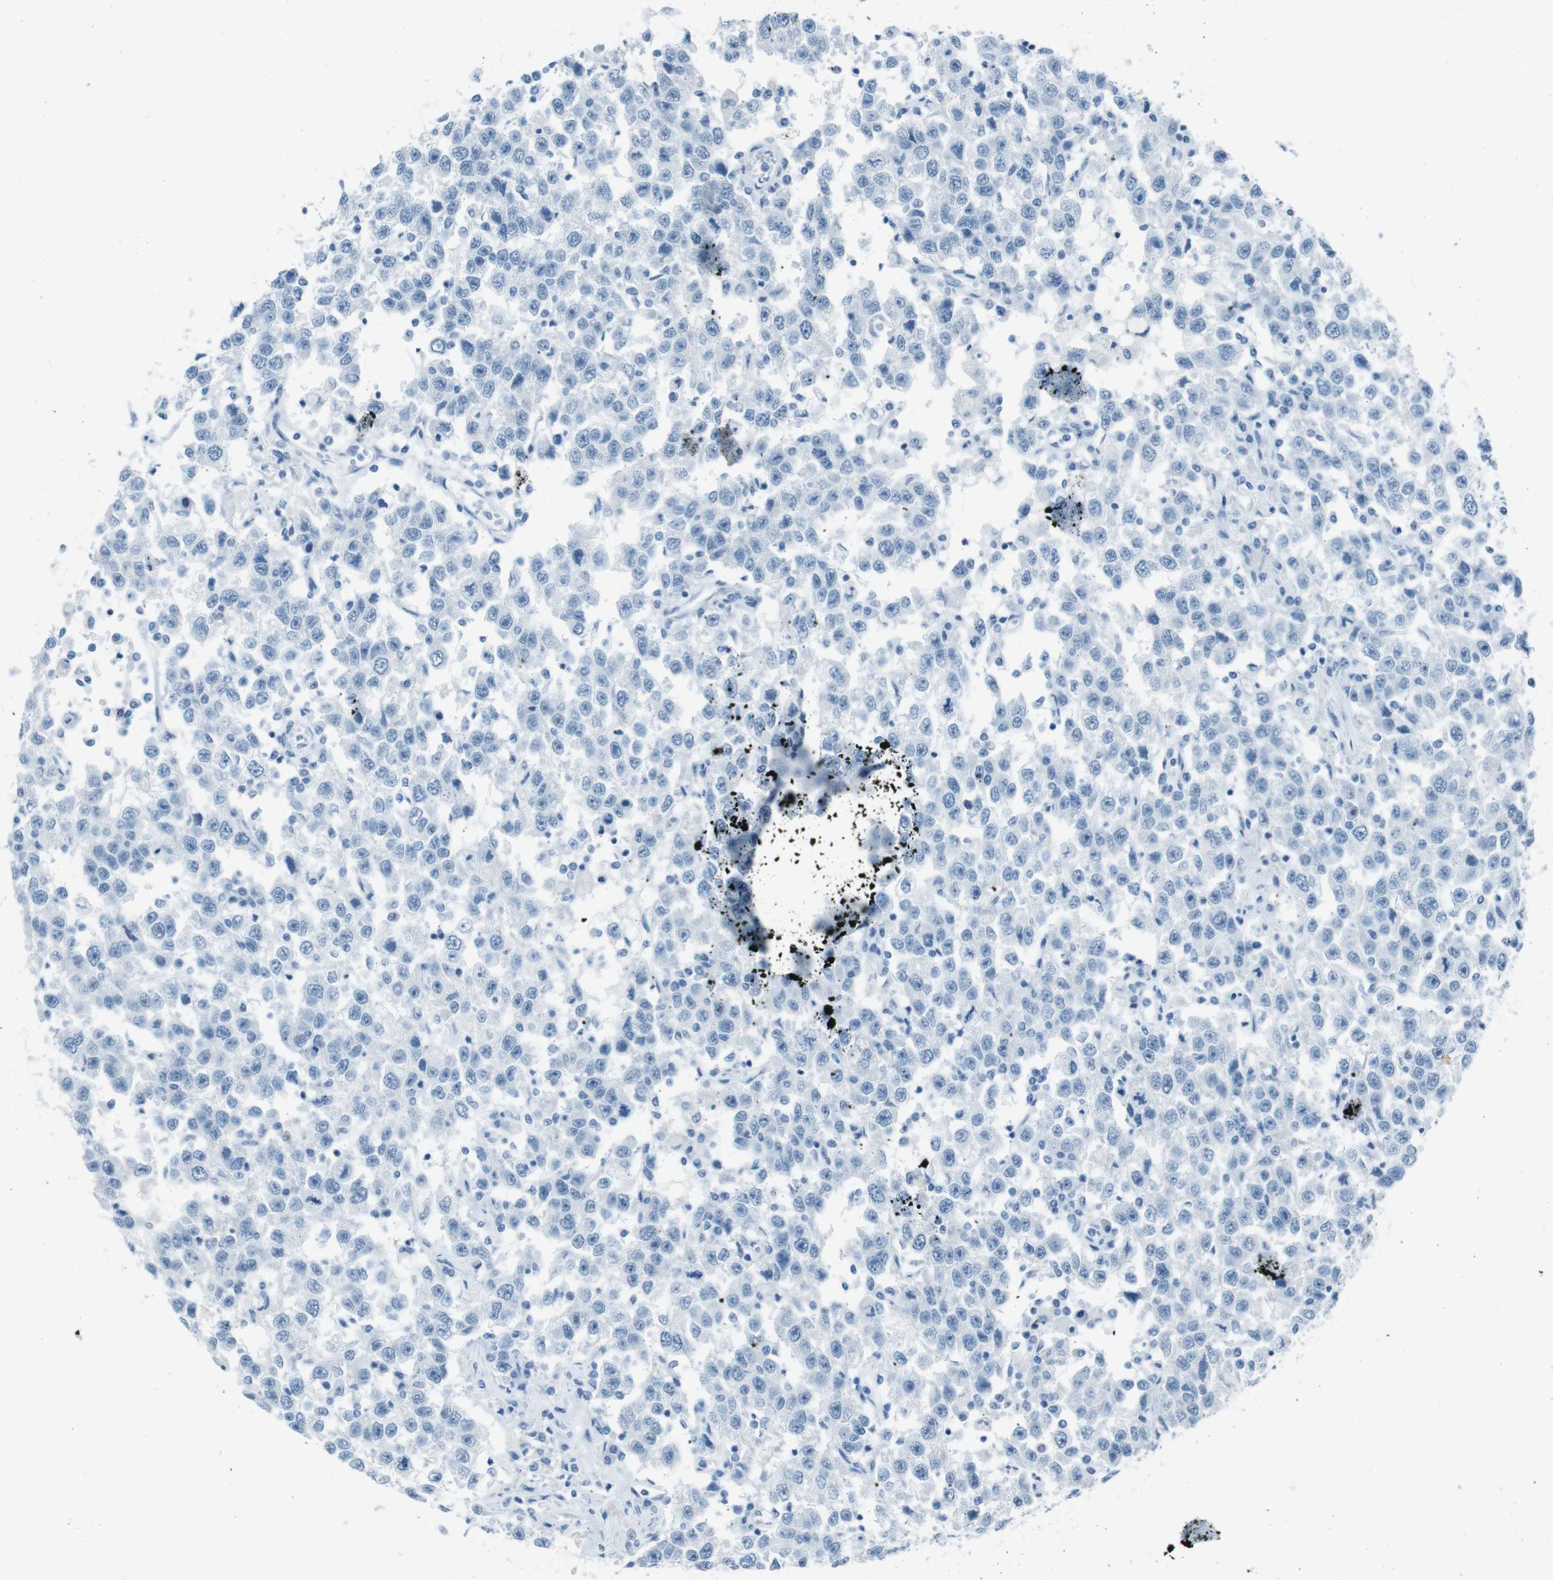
{"staining": {"intensity": "negative", "quantity": "none", "location": "none"}, "tissue": "testis cancer", "cell_type": "Tumor cells", "image_type": "cancer", "snomed": [{"axis": "morphology", "description": "Seminoma, NOS"}, {"axis": "topography", "description": "Testis"}], "caption": "This is a image of immunohistochemistry staining of seminoma (testis), which shows no expression in tumor cells.", "gene": "TMEM207", "patient": {"sex": "male", "age": 41}}